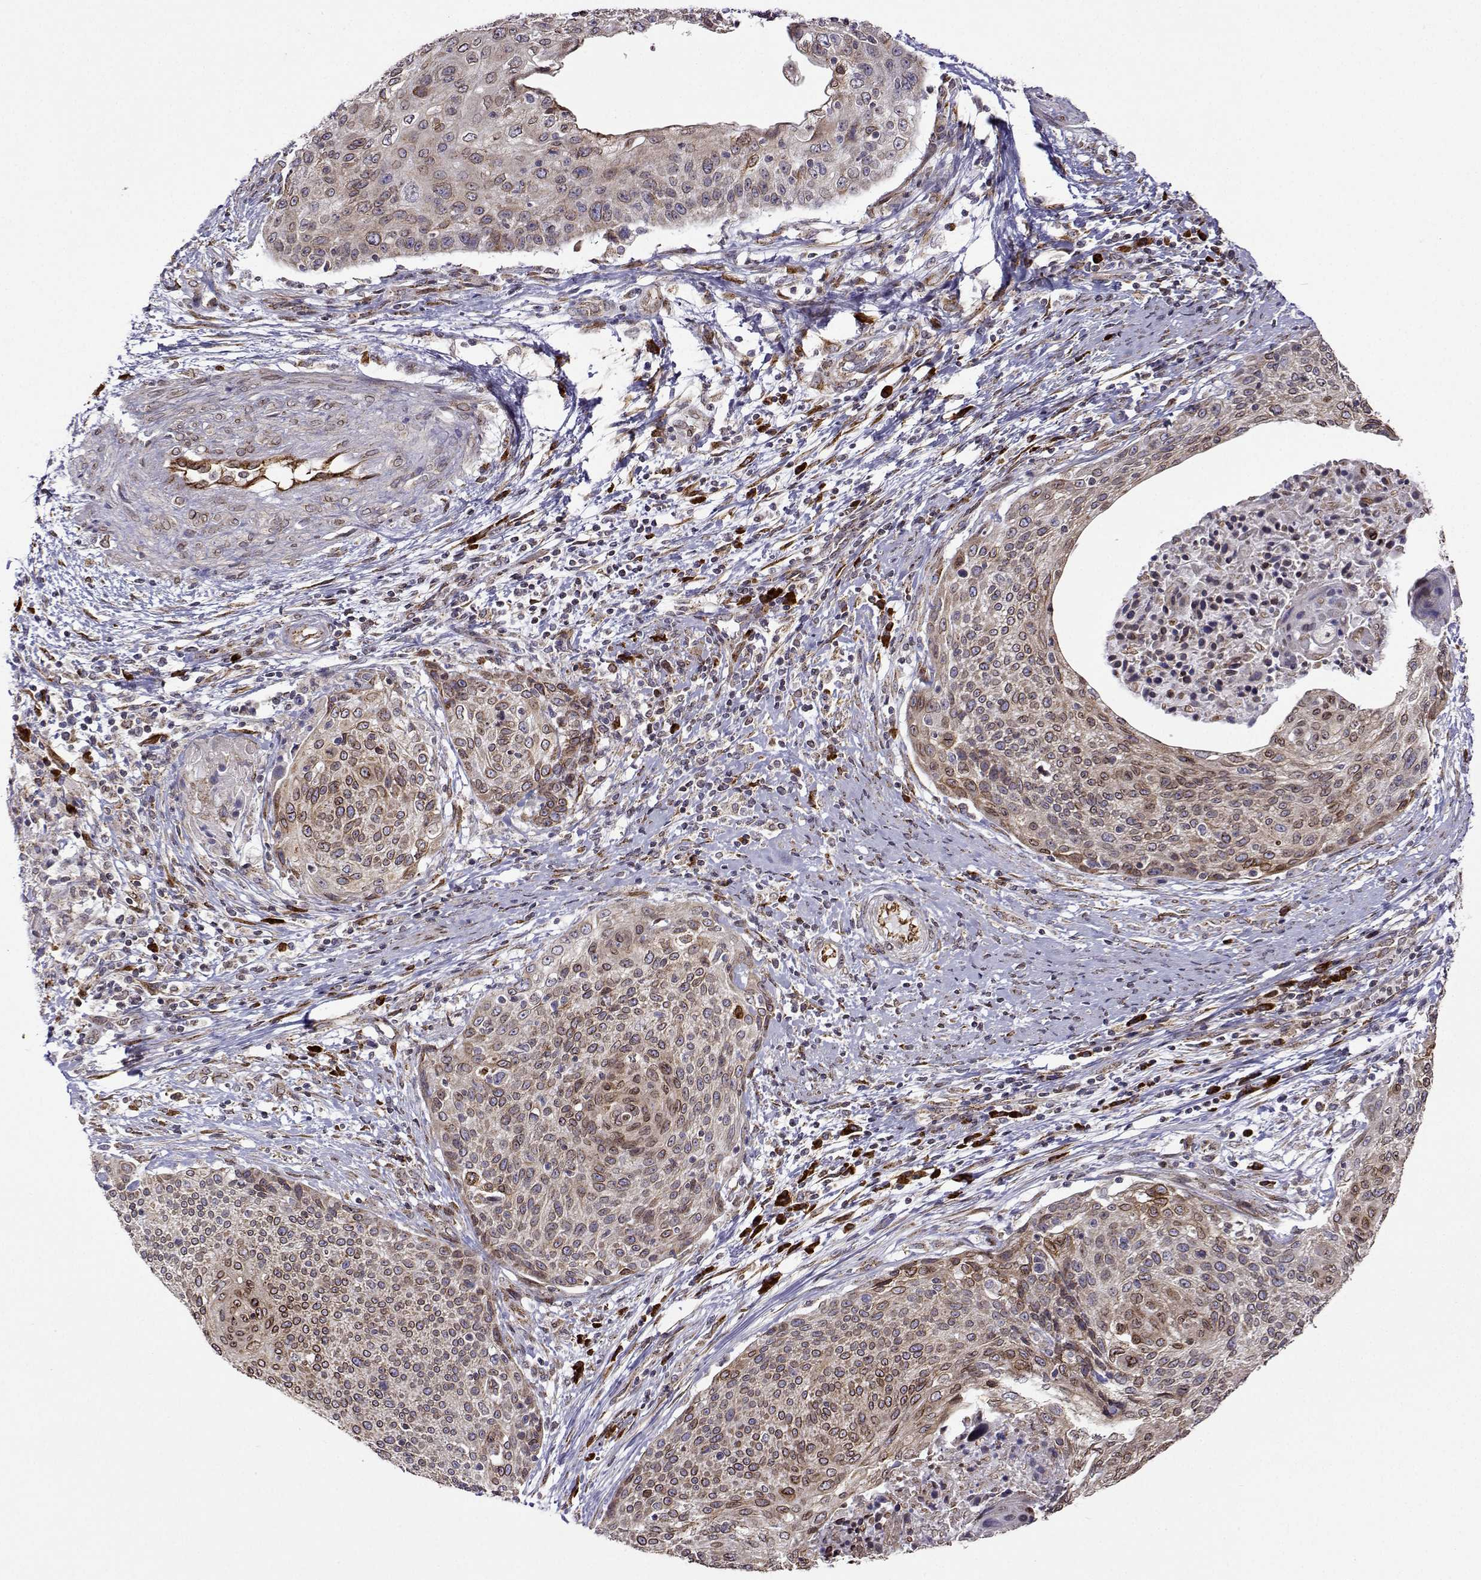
{"staining": {"intensity": "weak", "quantity": "25%-75%", "location": "cytoplasmic/membranous,nuclear"}, "tissue": "cervical cancer", "cell_type": "Tumor cells", "image_type": "cancer", "snomed": [{"axis": "morphology", "description": "Squamous cell carcinoma, NOS"}, {"axis": "topography", "description": "Cervix"}], "caption": "A low amount of weak cytoplasmic/membranous and nuclear expression is identified in about 25%-75% of tumor cells in cervical cancer tissue.", "gene": "PGRMC2", "patient": {"sex": "female", "age": 31}}